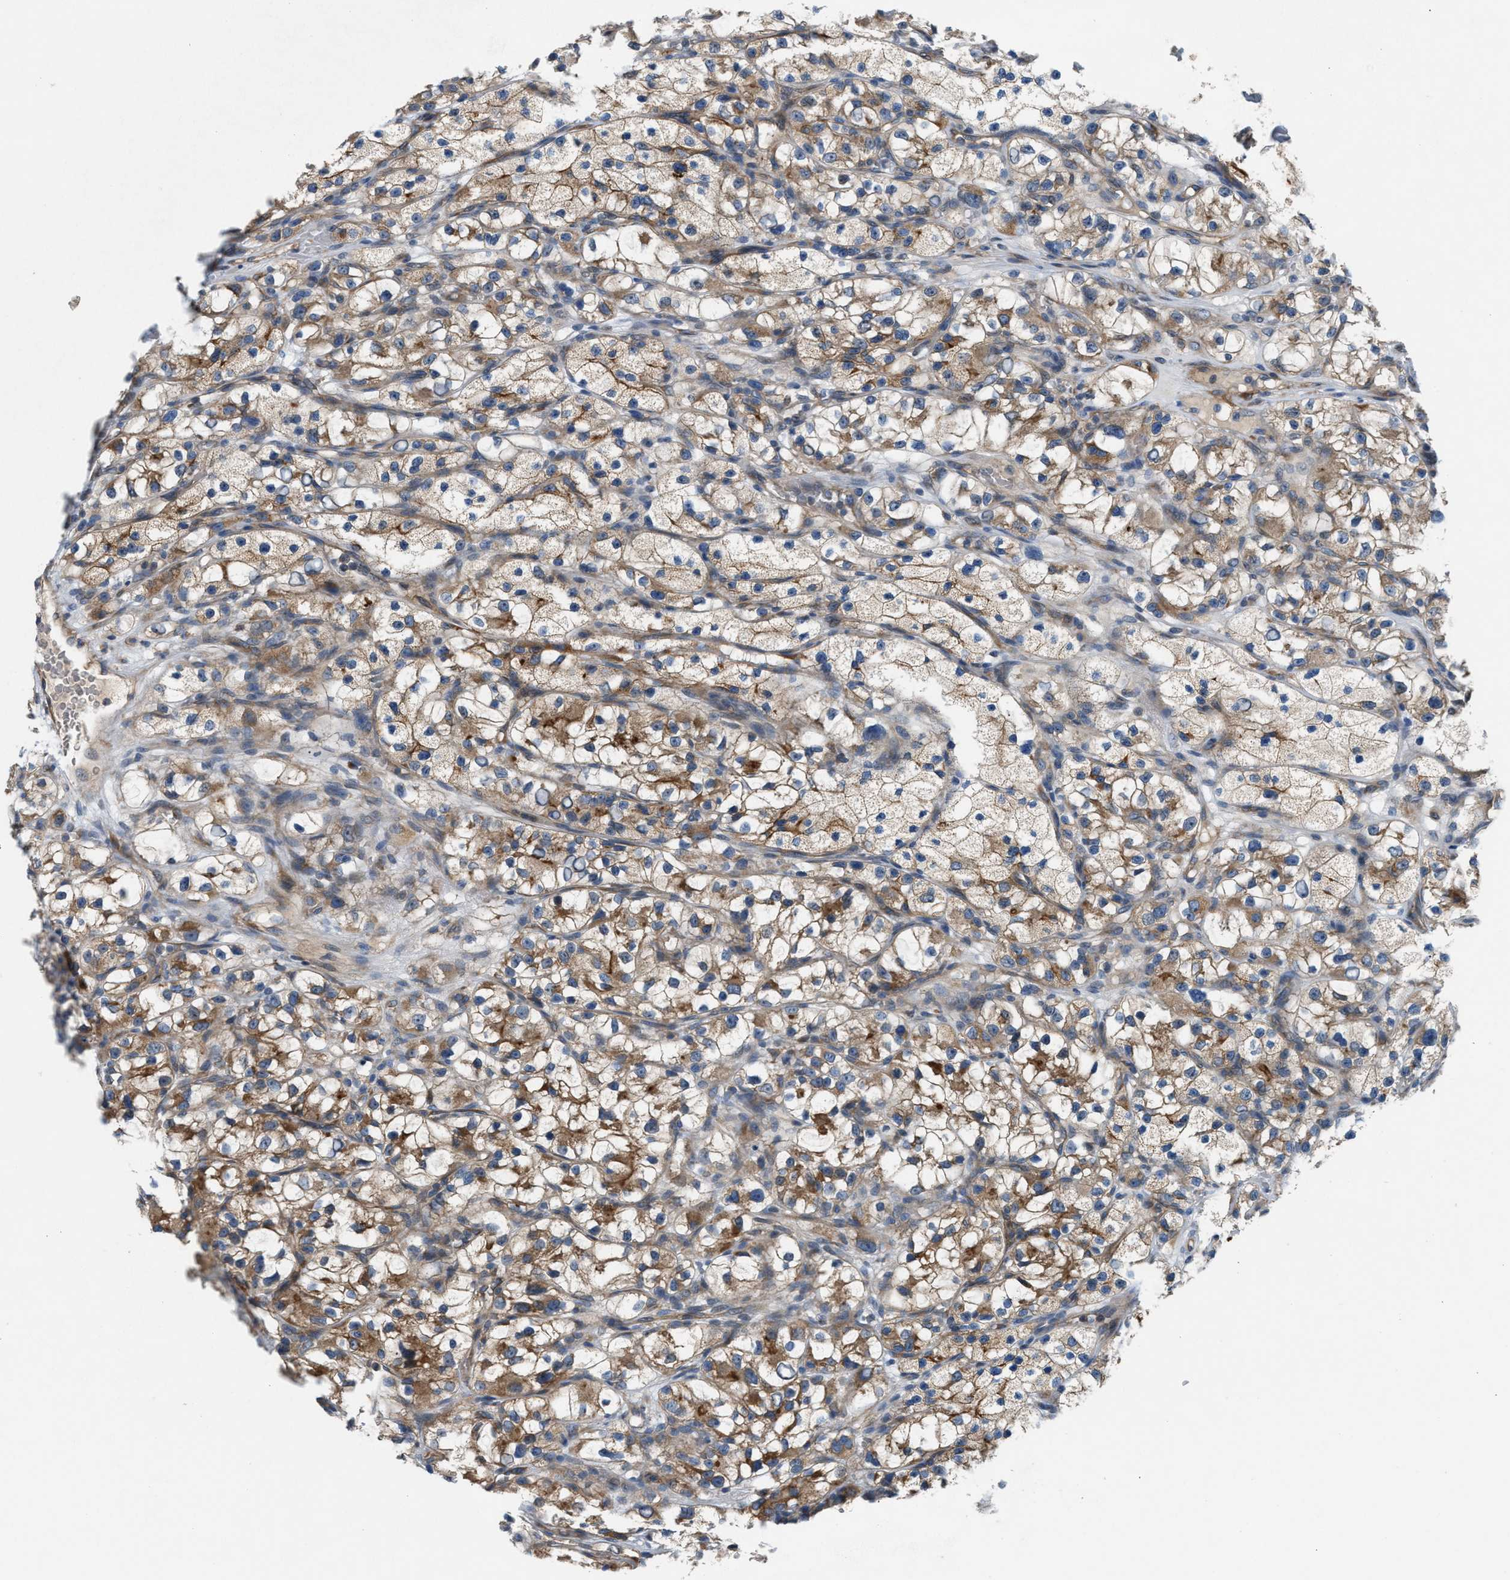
{"staining": {"intensity": "moderate", "quantity": "25%-75%", "location": "cytoplasmic/membranous"}, "tissue": "renal cancer", "cell_type": "Tumor cells", "image_type": "cancer", "snomed": [{"axis": "morphology", "description": "Adenocarcinoma, NOS"}, {"axis": "topography", "description": "Kidney"}], "caption": "This histopathology image exhibits immunohistochemistry (IHC) staining of renal cancer (adenocarcinoma), with medium moderate cytoplasmic/membranous expression in about 25%-75% of tumor cells.", "gene": "CYB5D1", "patient": {"sex": "female", "age": 57}}